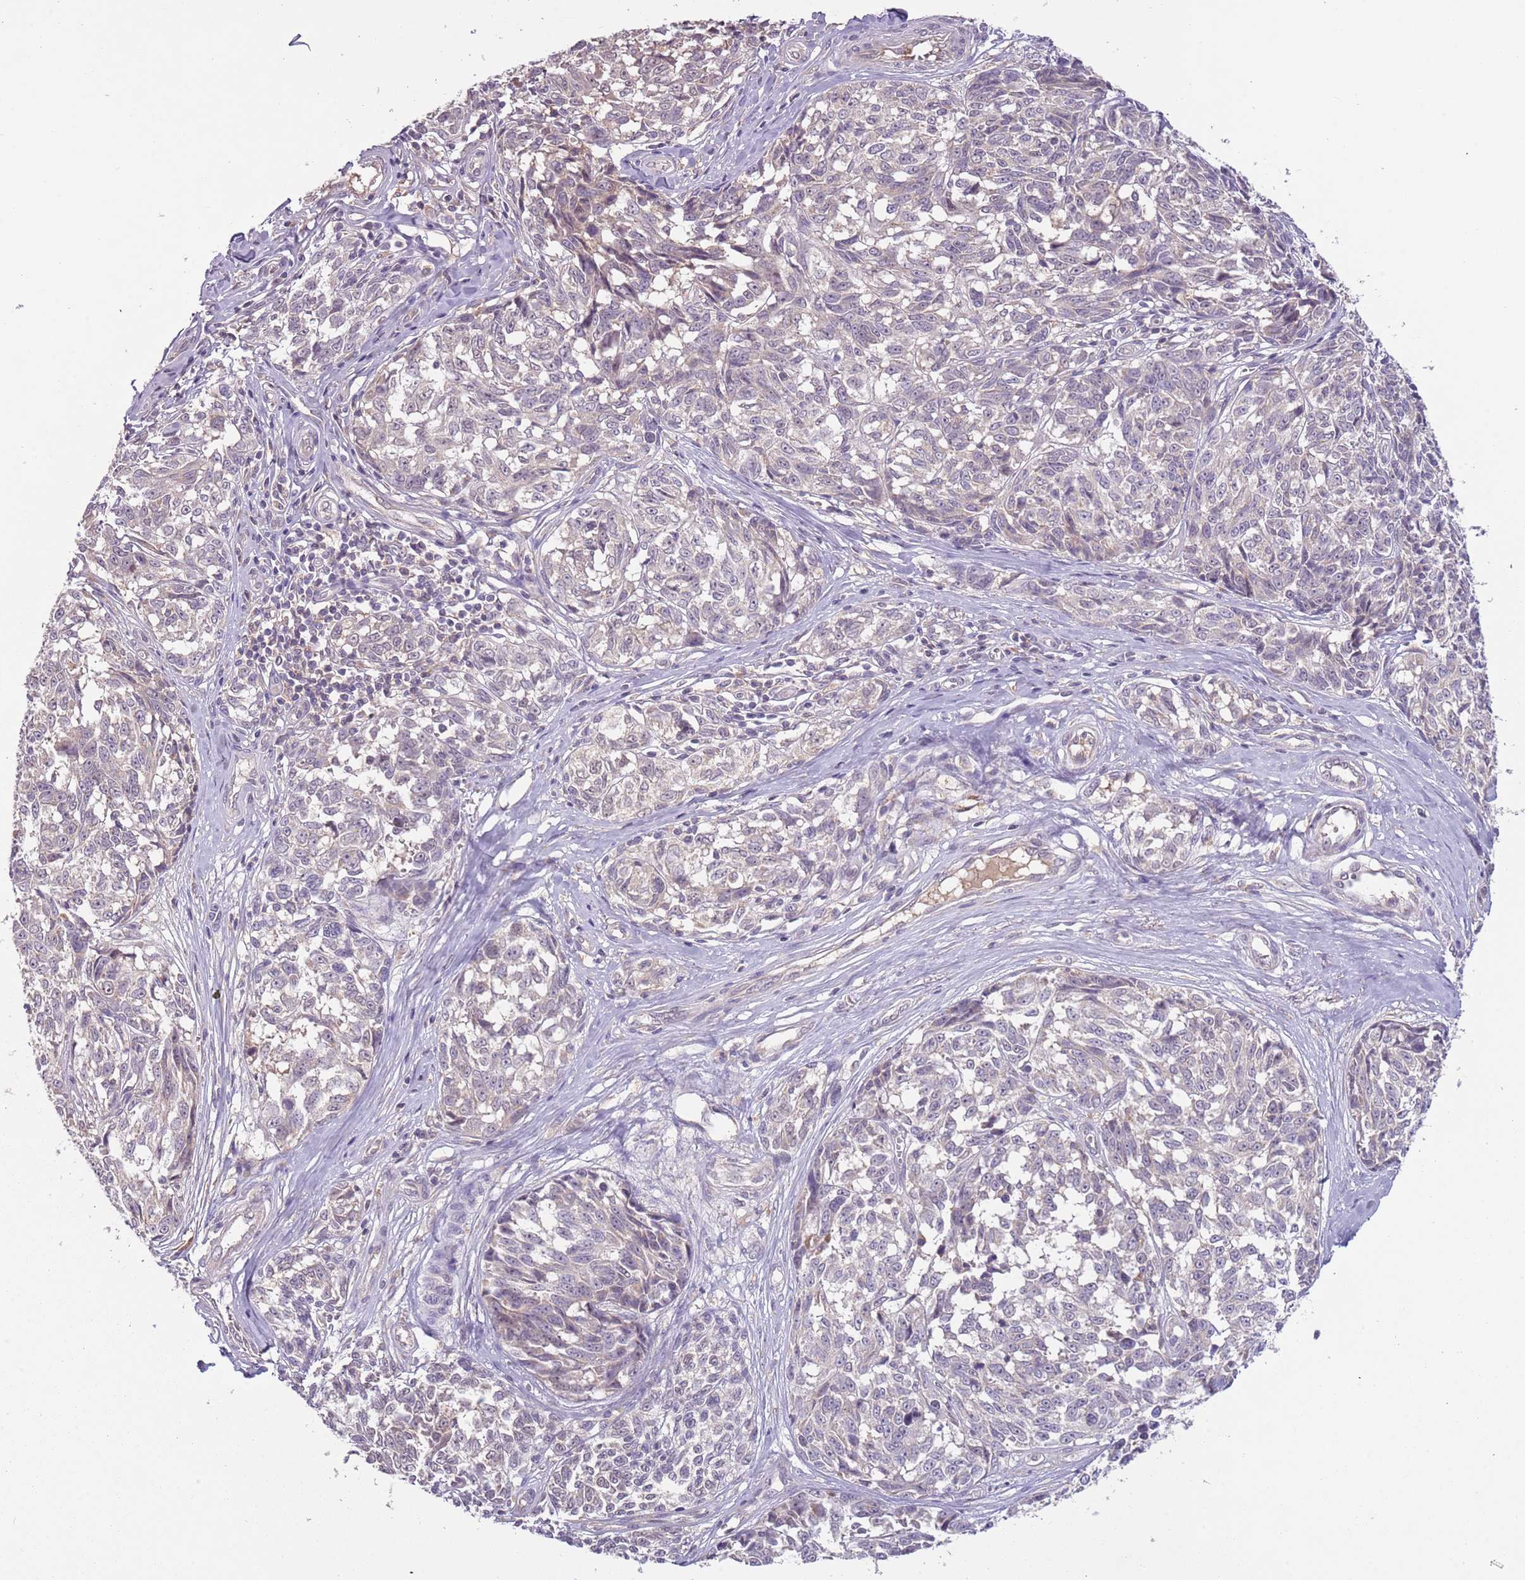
{"staining": {"intensity": "negative", "quantity": "none", "location": "none"}, "tissue": "melanoma", "cell_type": "Tumor cells", "image_type": "cancer", "snomed": [{"axis": "morphology", "description": "Normal tissue, NOS"}, {"axis": "morphology", "description": "Malignant melanoma, NOS"}, {"axis": "topography", "description": "Skin"}], "caption": "An IHC photomicrograph of melanoma is shown. There is no staining in tumor cells of melanoma.", "gene": "FECH", "patient": {"sex": "female", "age": 64}}